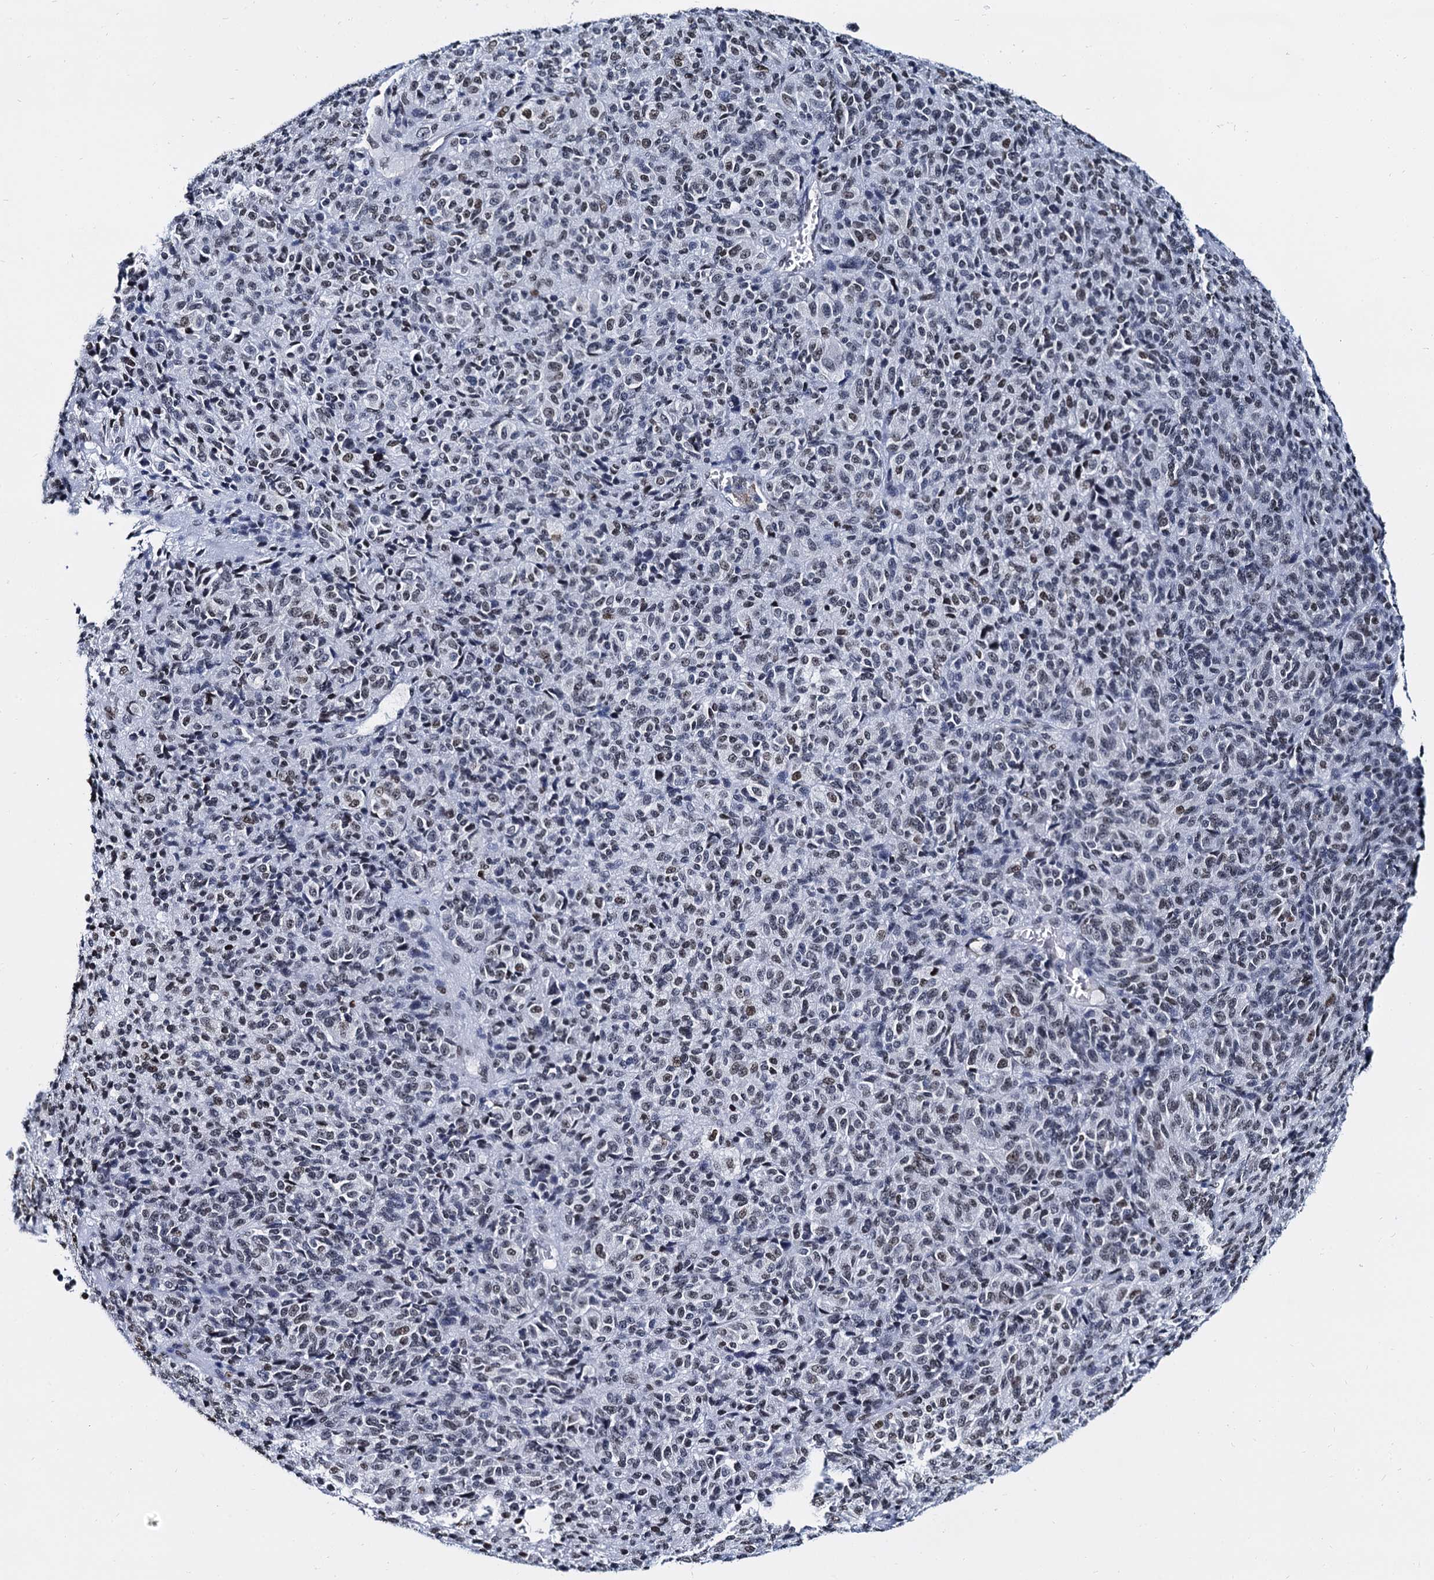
{"staining": {"intensity": "moderate", "quantity": "25%-75%", "location": "nuclear"}, "tissue": "melanoma", "cell_type": "Tumor cells", "image_type": "cancer", "snomed": [{"axis": "morphology", "description": "Malignant melanoma, Metastatic site"}, {"axis": "topography", "description": "Brain"}], "caption": "Brown immunohistochemical staining in human melanoma shows moderate nuclear staining in approximately 25%-75% of tumor cells. Ihc stains the protein of interest in brown and the nuclei are stained blue.", "gene": "CMAS", "patient": {"sex": "female", "age": 56}}